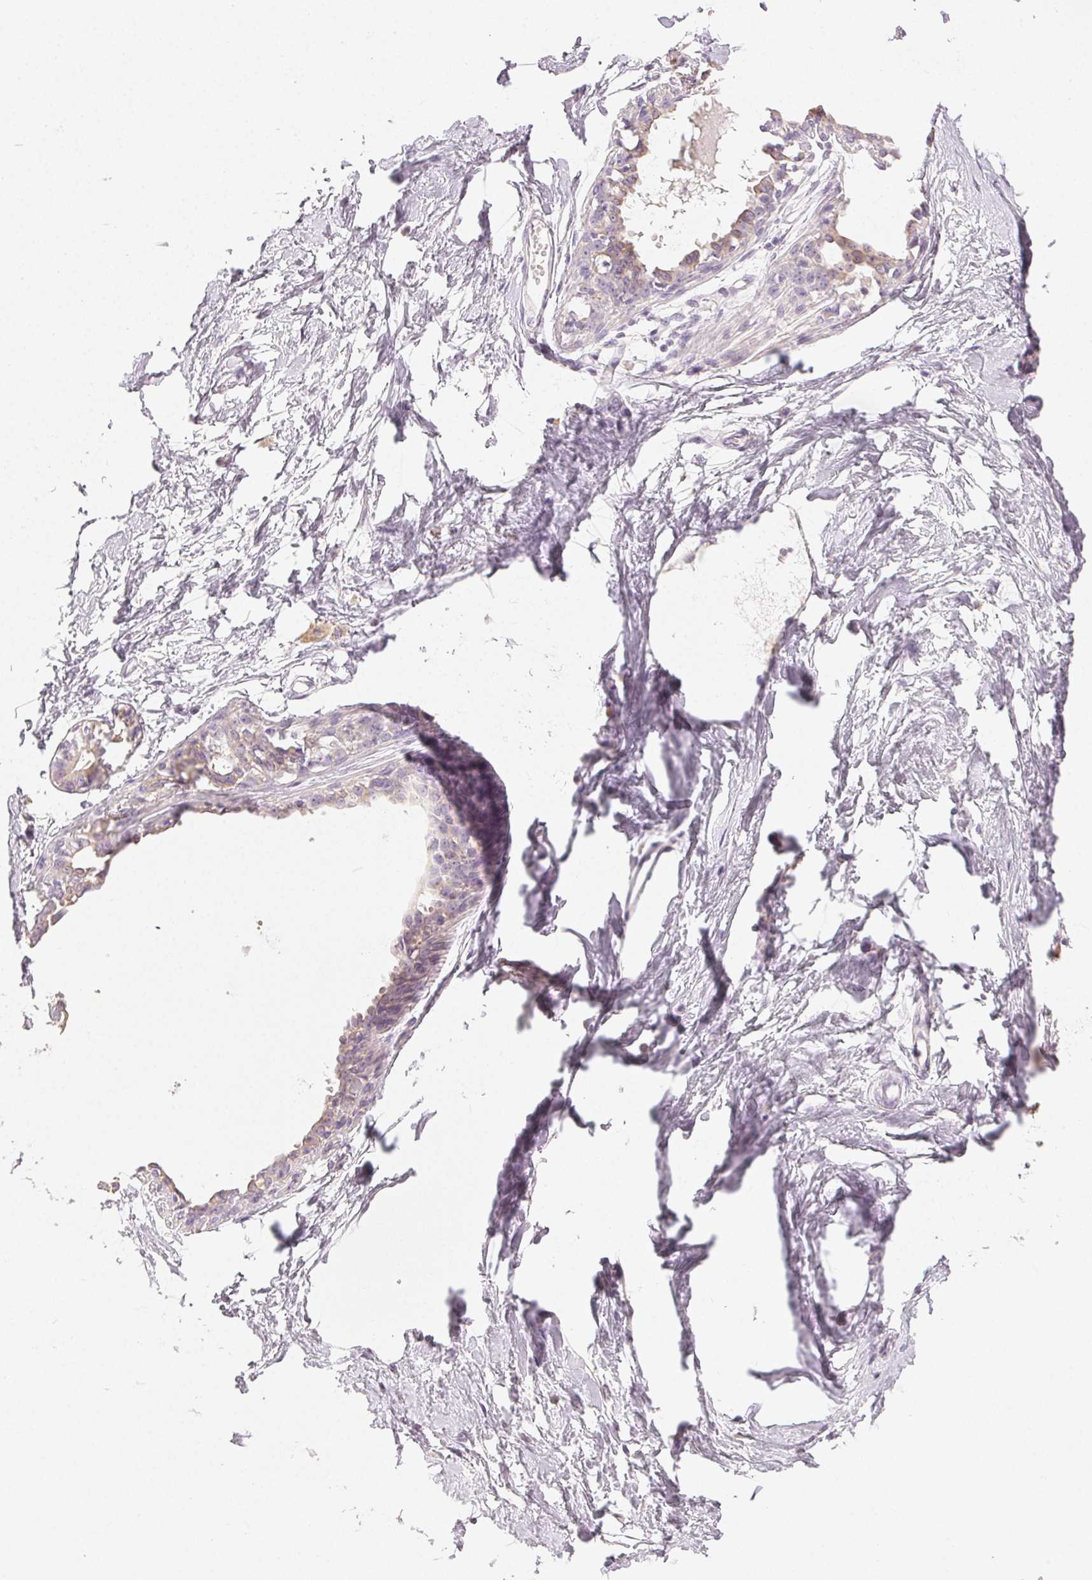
{"staining": {"intensity": "negative", "quantity": "none", "location": "none"}, "tissue": "breast", "cell_type": "Adipocytes", "image_type": "normal", "snomed": [{"axis": "morphology", "description": "Normal tissue, NOS"}, {"axis": "topography", "description": "Breast"}], "caption": "Image shows no significant protein positivity in adipocytes of normal breast. Brightfield microscopy of immunohistochemistry (IHC) stained with DAB (brown) and hematoxylin (blue), captured at high magnification.", "gene": "LVRN", "patient": {"sex": "female", "age": 45}}